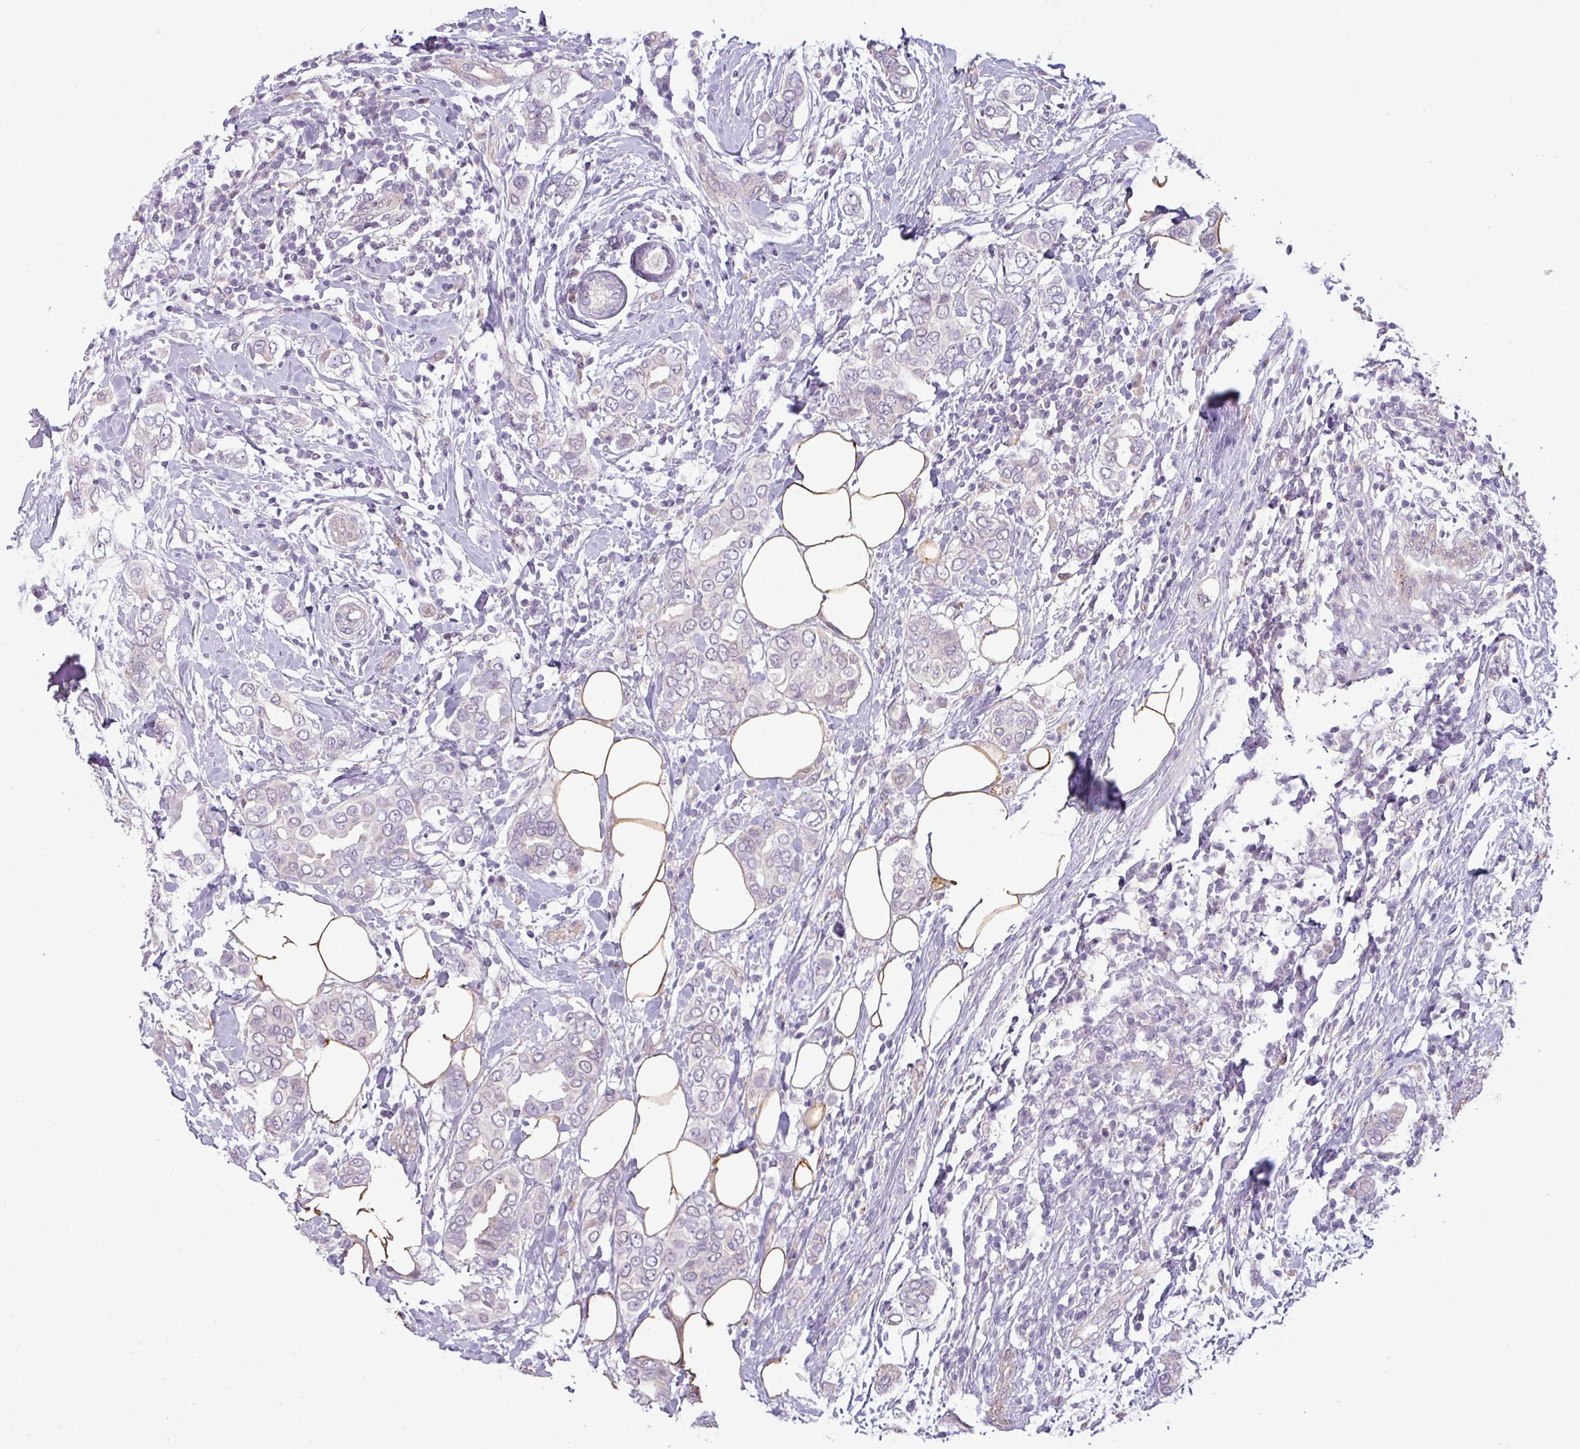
{"staining": {"intensity": "negative", "quantity": "none", "location": "none"}, "tissue": "breast cancer", "cell_type": "Tumor cells", "image_type": "cancer", "snomed": [{"axis": "morphology", "description": "Lobular carcinoma"}, {"axis": "topography", "description": "Breast"}], "caption": "Human breast cancer (lobular carcinoma) stained for a protein using IHC shows no positivity in tumor cells.", "gene": "CCDC144A", "patient": {"sex": "female", "age": 51}}